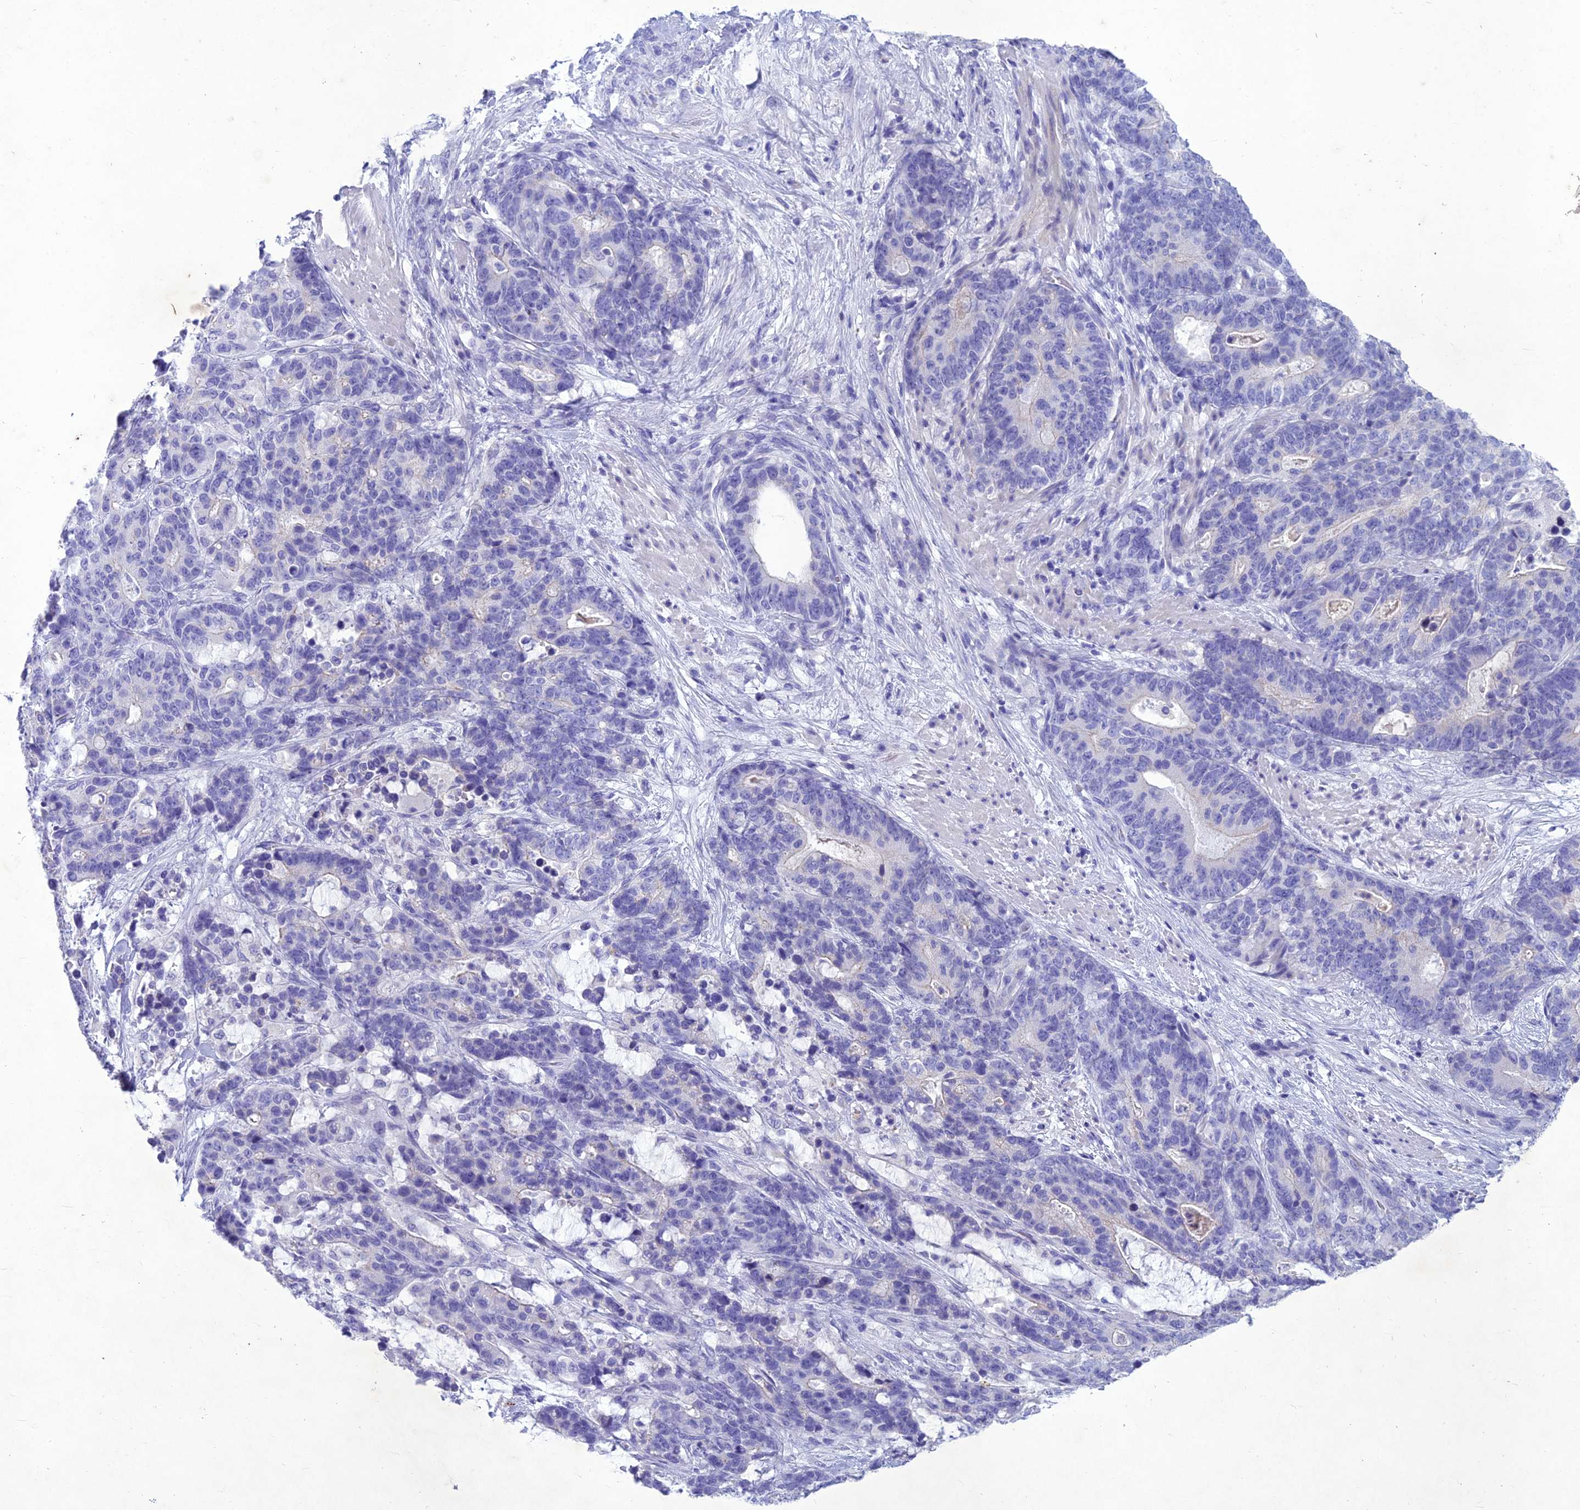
{"staining": {"intensity": "negative", "quantity": "none", "location": "none"}, "tissue": "stomach cancer", "cell_type": "Tumor cells", "image_type": "cancer", "snomed": [{"axis": "morphology", "description": "Adenocarcinoma, NOS"}, {"axis": "topography", "description": "Stomach"}], "caption": "The photomicrograph shows no staining of tumor cells in stomach adenocarcinoma.", "gene": "IFT172", "patient": {"sex": "female", "age": 76}}